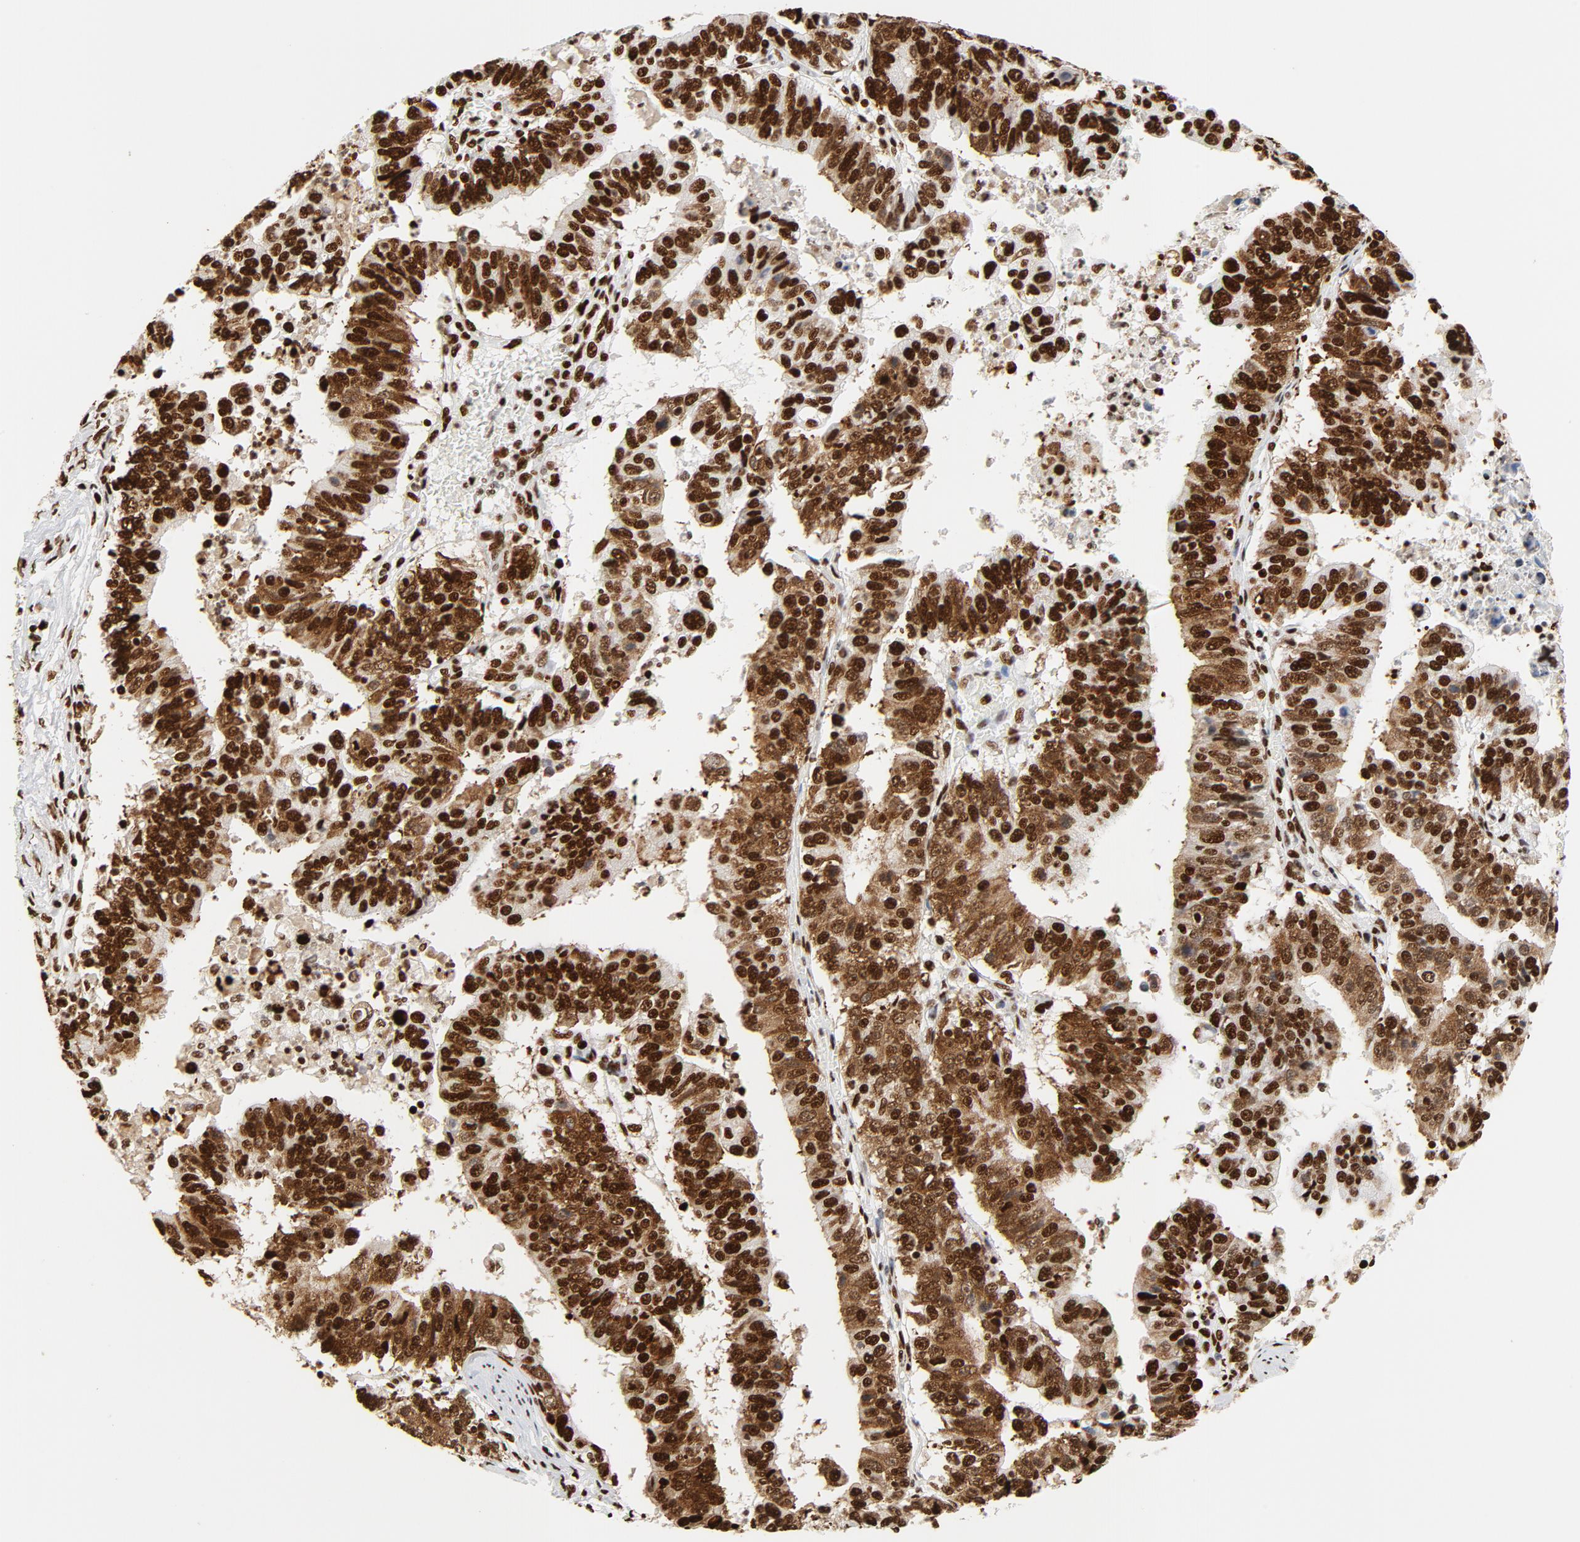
{"staining": {"intensity": "strong", "quantity": ">75%", "location": "cytoplasmic/membranous,nuclear"}, "tissue": "stomach cancer", "cell_type": "Tumor cells", "image_type": "cancer", "snomed": [{"axis": "morphology", "description": "Adenocarcinoma, NOS"}, {"axis": "topography", "description": "Stomach, upper"}], "caption": "Human stomach cancer (adenocarcinoma) stained for a protein (brown) shows strong cytoplasmic/membranous and nuclear positive positivity in about >75% of tumor cells.", "gene": "XRCC6", "patient": {"sex": "female", "age": 50}}